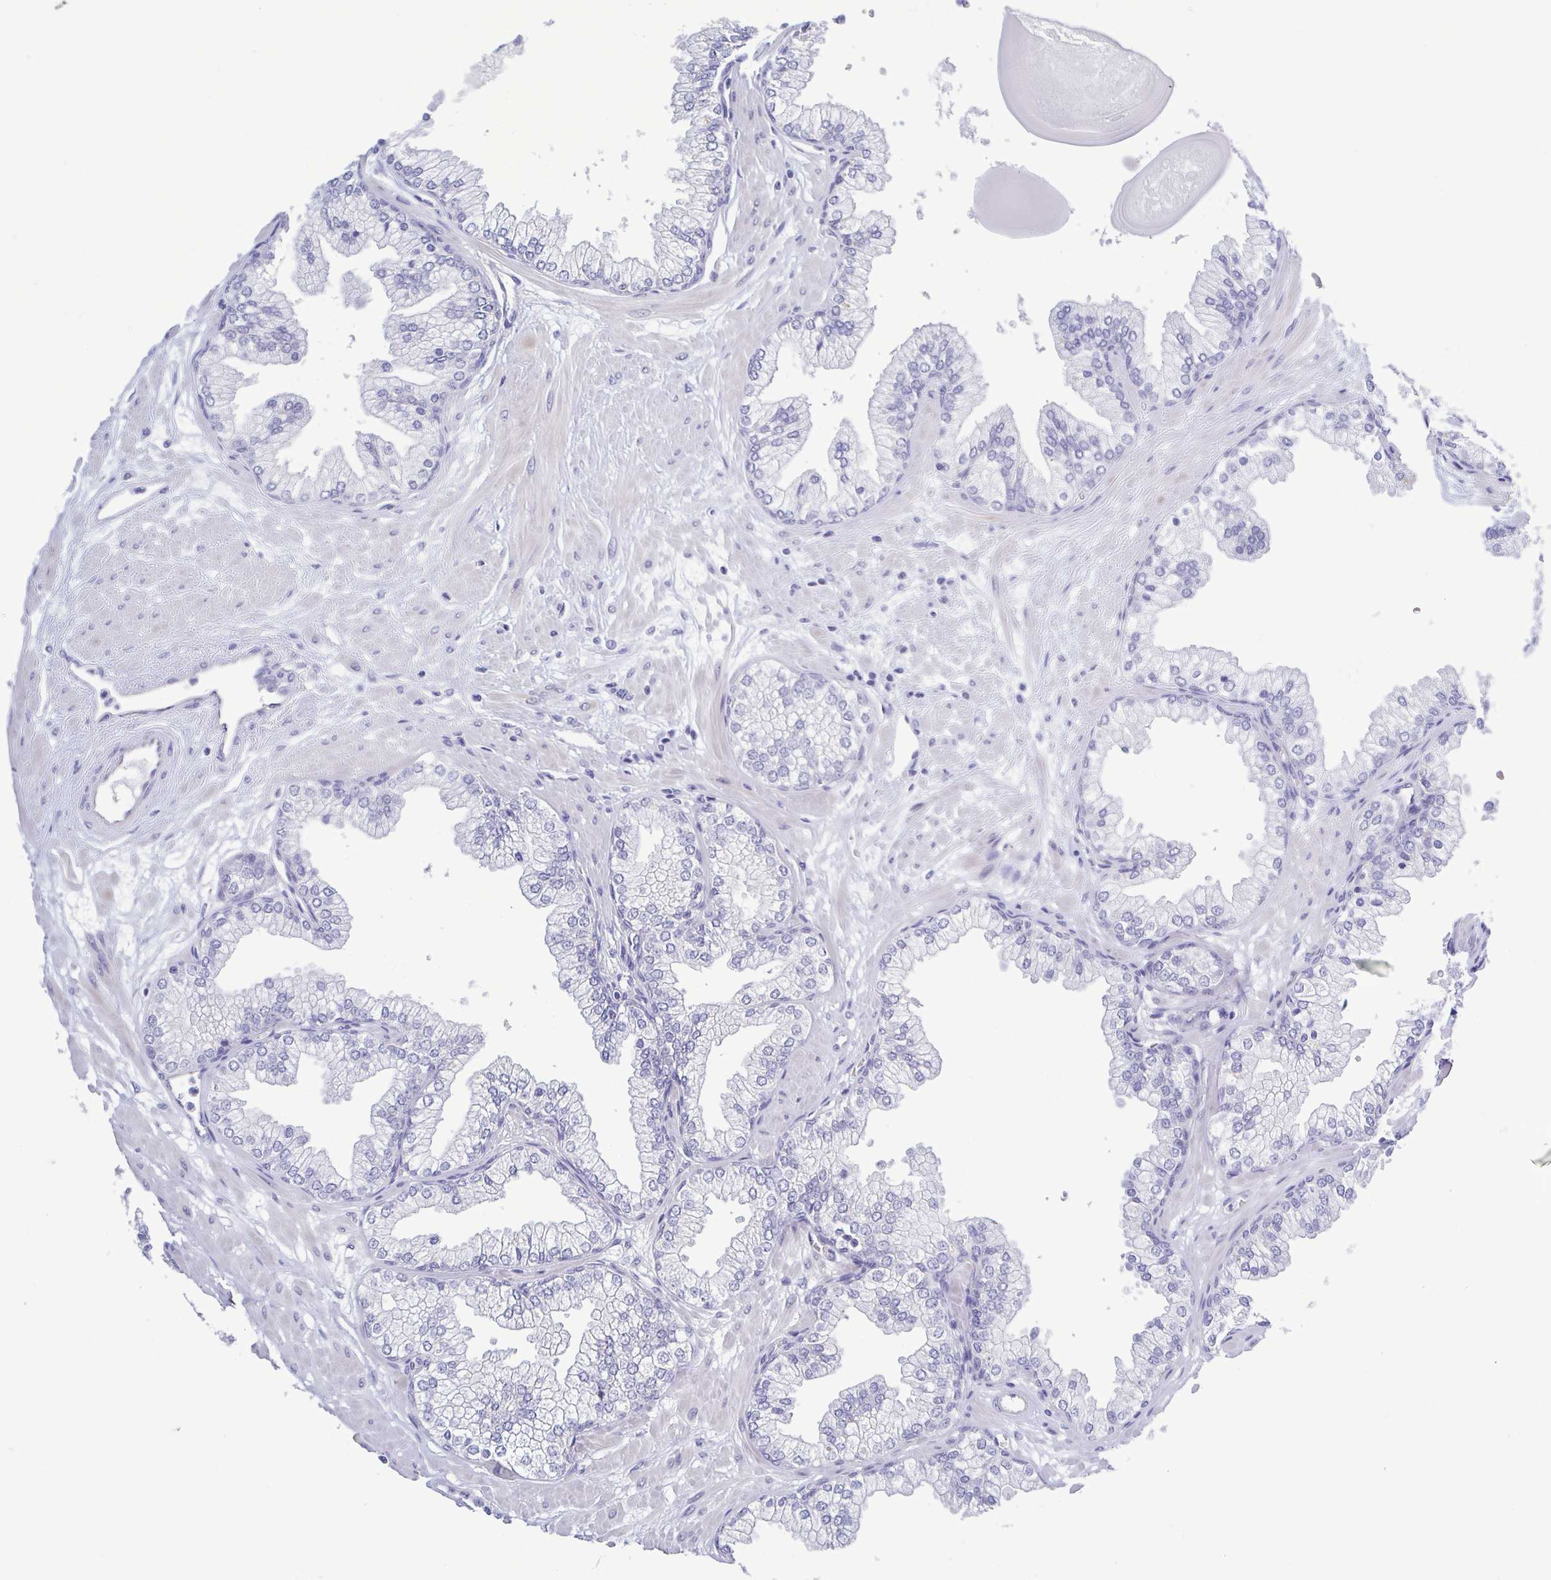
{"staining": {"intensity": "negative", "quantity": "none", "location": "none"}, "tissue": "prostate", "cell_type": "Glandular cells", "image_type": "normal", "snomed": [{"axis": "morphology", "description": "Normal tissue, NOS"}, {"axis": "topography", "description": "Prostate"}, {"axis": "topography", "description": "Peripheral nerve tissue"}], "caption": "The micrograph reveals no staining of glandular cells in normal prostate.", "gene": "TEX12", "patient": {"sex": "male", "age": 61}}